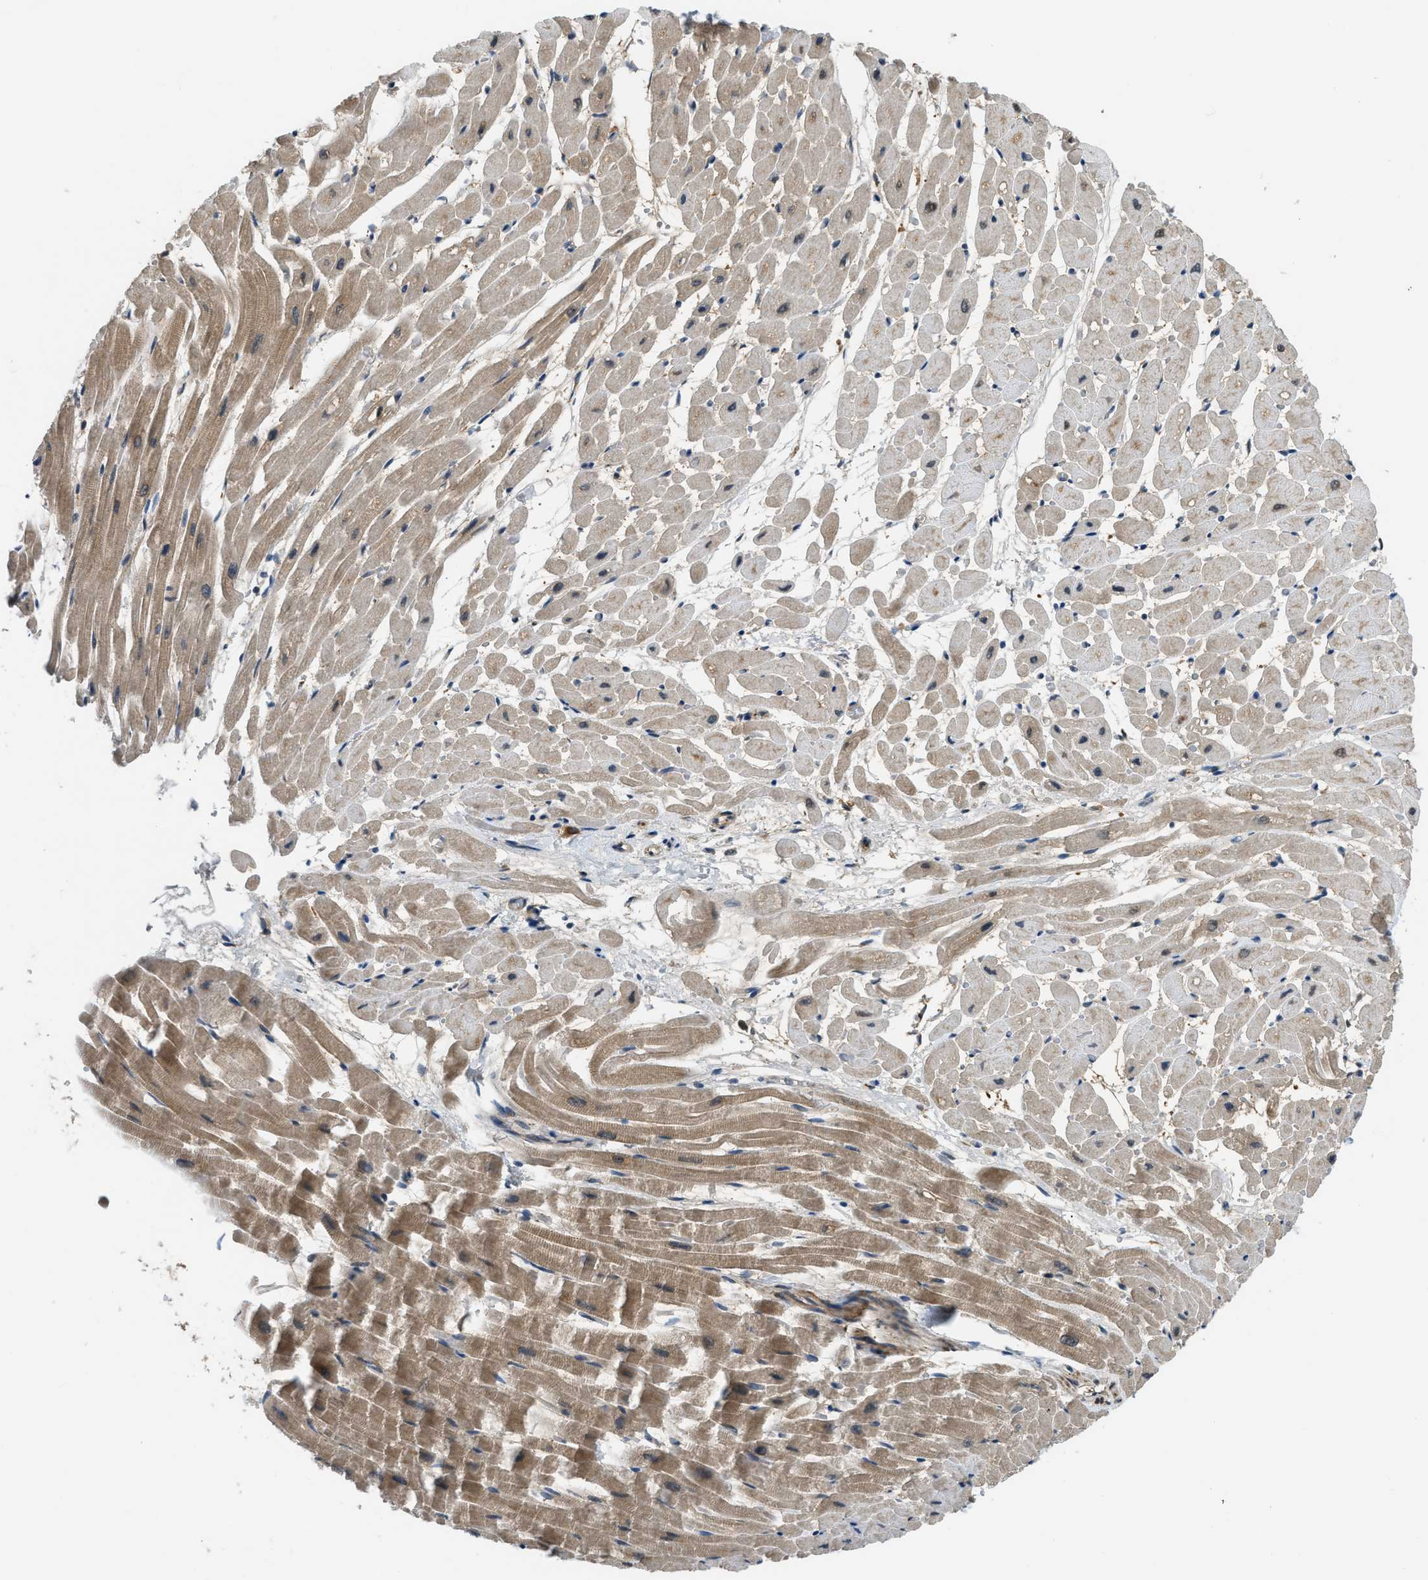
{"staining": {"intensity": "moderate", "quantity": ">75%", "location": "cytoplasmic/membranous"}, "tissue": "heart muscle", "cell_type": "Cardiomyocytes", "image_type": "normal", "snomed": [{"axis": "morphology", "description": "Normal tissue, NOS"}, {"axis": "topography", "description": "Heart"}], "caption": "Moderate cytoplasmic/membranous positivity is seen in approximately >75% of cardiomyocytes in benign heart muscle.", "gene": "STARD3NL", "patient": {"sex": "male", "age": 45}}